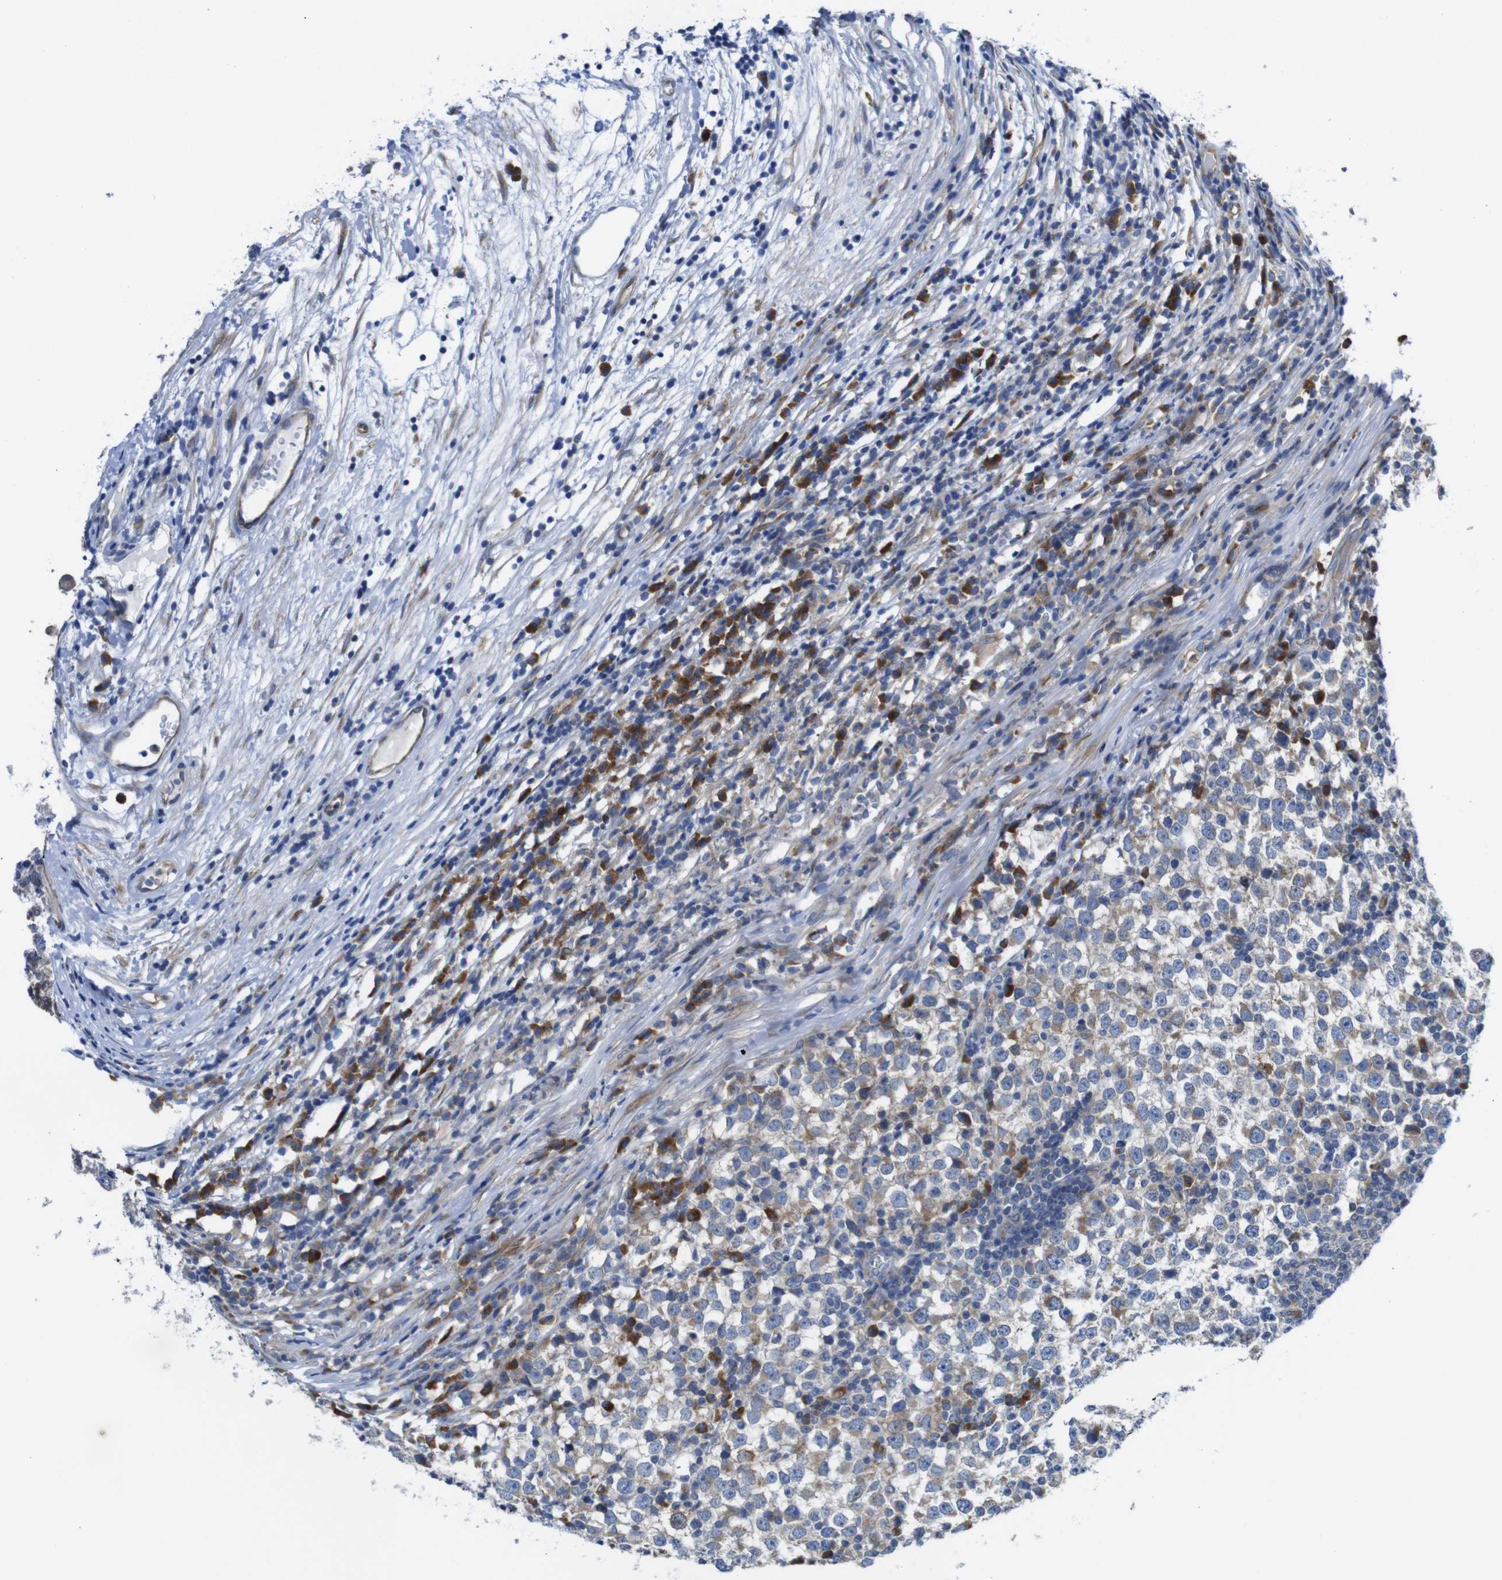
{"staining": {"intensity": "weak", "quantity": "25%-75%", "location": "cytoplasmic/membranous"}, "tissue": "testis cancer", "cell_type": "Tumor cells", "image_type": "cancer", "snomed": [{"axis": "morphology", "description": "Seminoma, NOS"}, {"axis": "topography", "description": "Testis"}], "caption": "Immunohistochemistry micrograph of human testis cancer stained for a protein (brown), which reveals low levels of weak cytoplasmic/membranous staining in about 25%-75% of tumor cells.", "gene": "DDRGK1", "patient": {"sex": "male", "age": 65}}